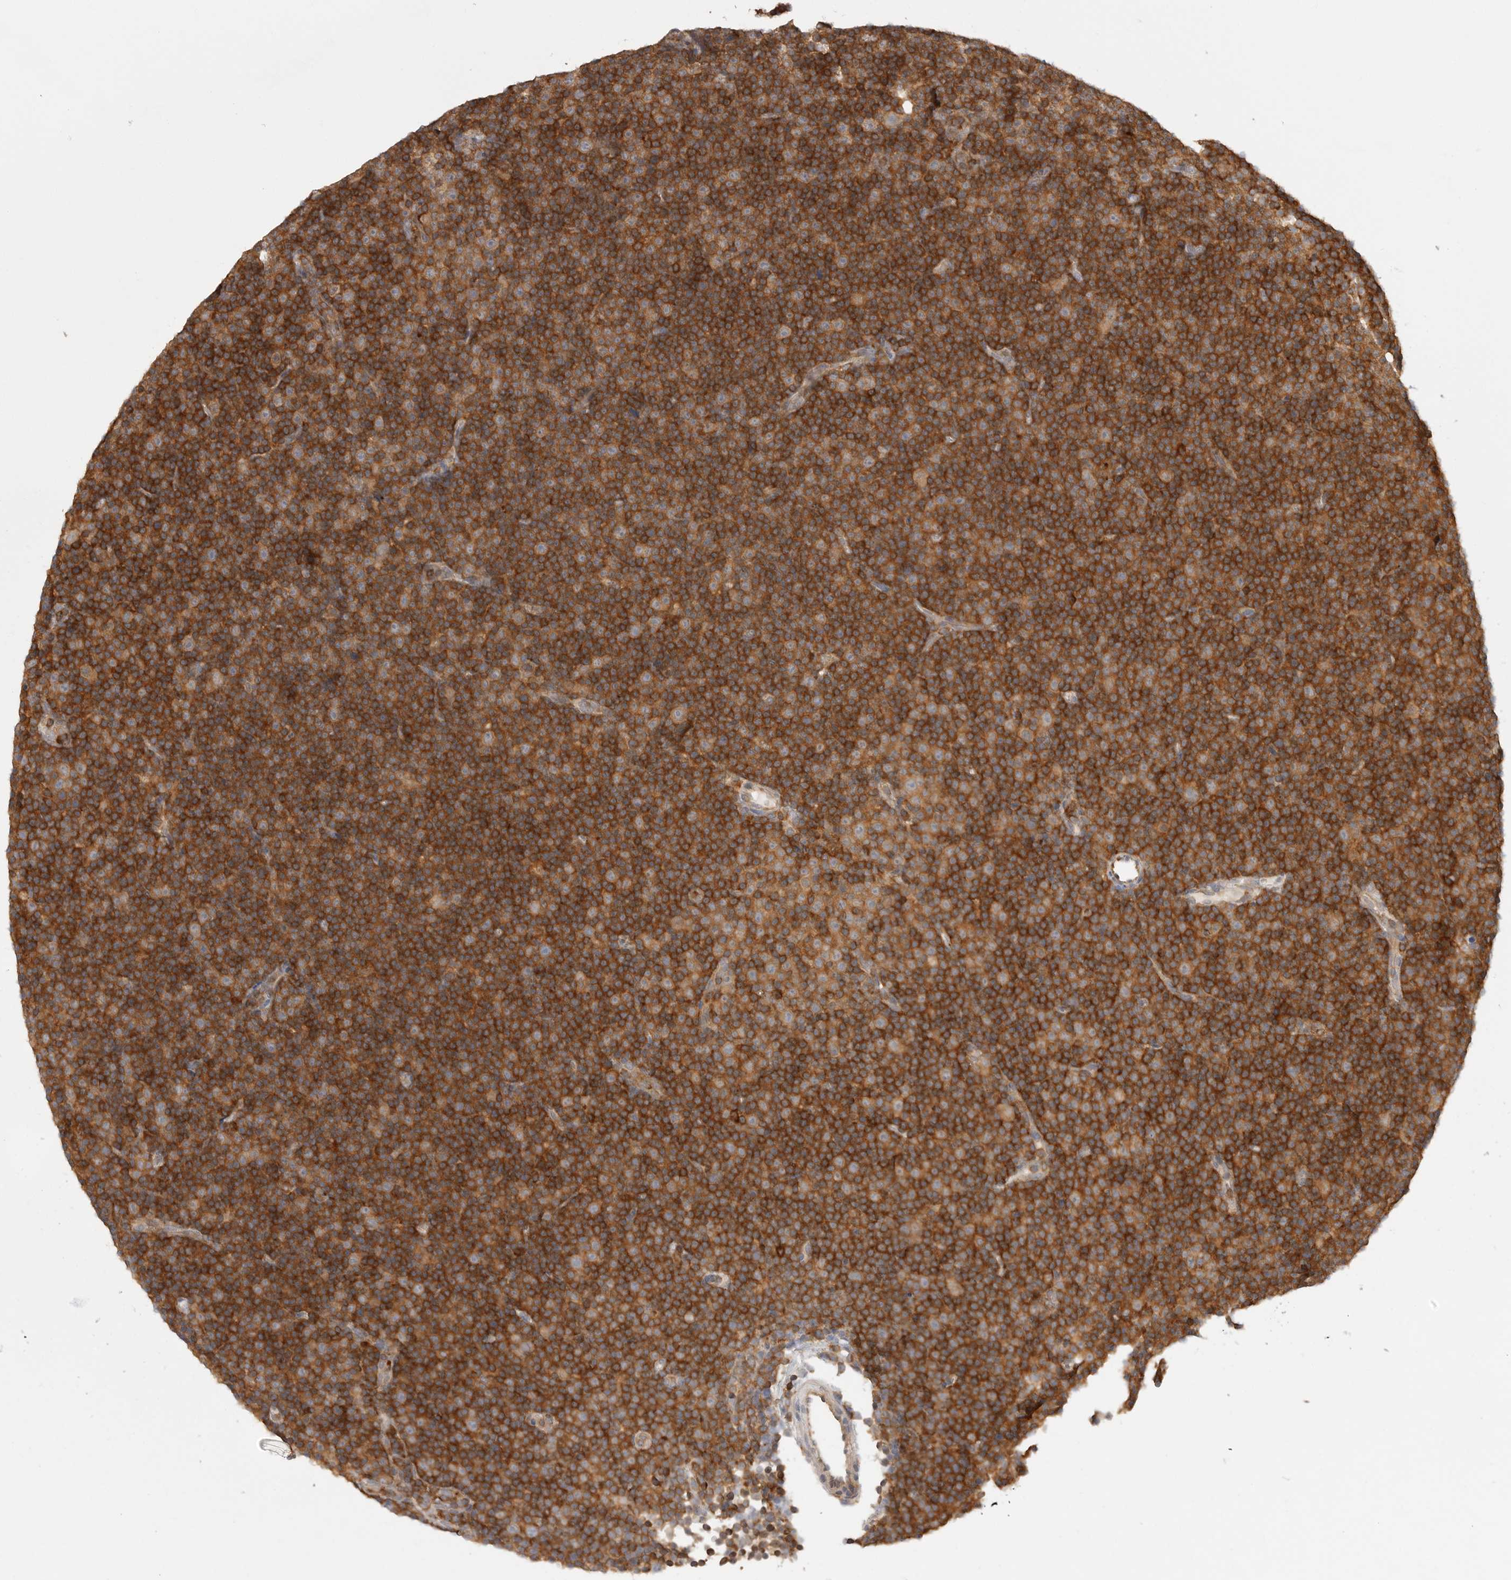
{"staining": {"intensity": "moderate", "quantity": ">75%", "location": "cytoplasmic/membranous"}, "tissue": "lymphoma", "cell_type": "Tumor cells", "image_type": "cancer", "snomed": [{"axis": "morphology", "description": "Malignant lymphoma, non-Hodgkin's type, Low grade"}, {"axis": "topography", "description": "Lymph node"}], "caption": "Immunohistochemical staining of human lymphoma shows medium levels of moderate cytoplasmic/membranous staining in approximately >75% of tumor cells. (DAB (3,3'-diaminobenzidine) IHC, brown staining for protein, blue staining for nuclei).", "gene": "DBNL", "patient": {"sex": "female", "age": 67}}